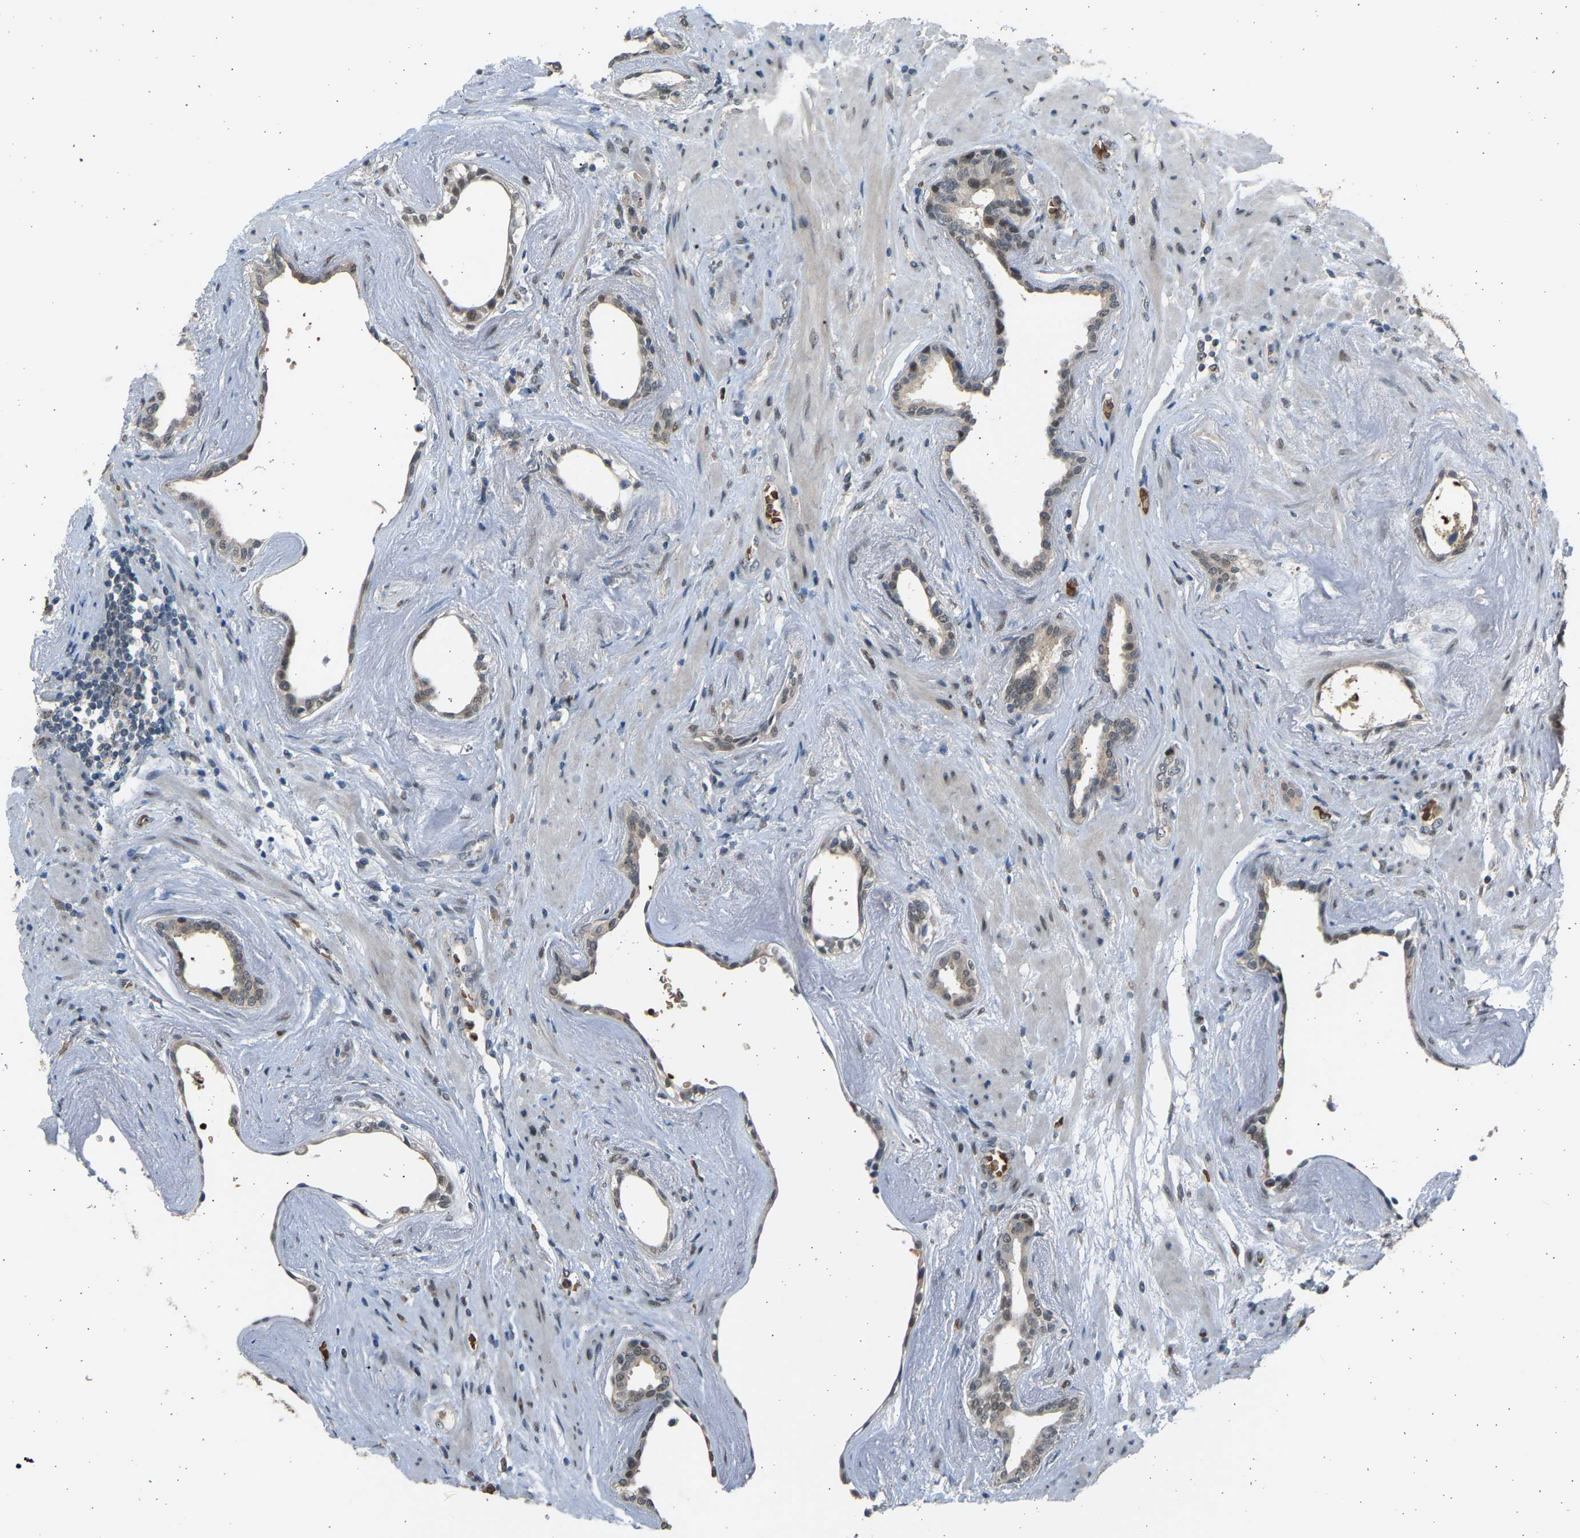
{"staining": {"intensity": "weak", "quantity": ">75%", "location": "cytoplasmic/membranous,nuclear"}, "tissue": "prostate cancer", "cell_type": "Tumor cells", "image_type": "cancer", "snomed": [{"axis": "morphology", "description": "Adenocarcinoma, High grade"}, {"axis": "topography", "description": "Prostate"}], "caption": "Tumor cells exhibit low levels of weak cytoplasmic/membranous and nuclear expression in about >75% of cells in human prostate cancer. The staining is performed using DAB brown chromogen to label protein expression. The nuclei are counter-stained blue using hematoxylin.", "gene": "BIRC2", "patient": {"sex": "male", "age": 61}}